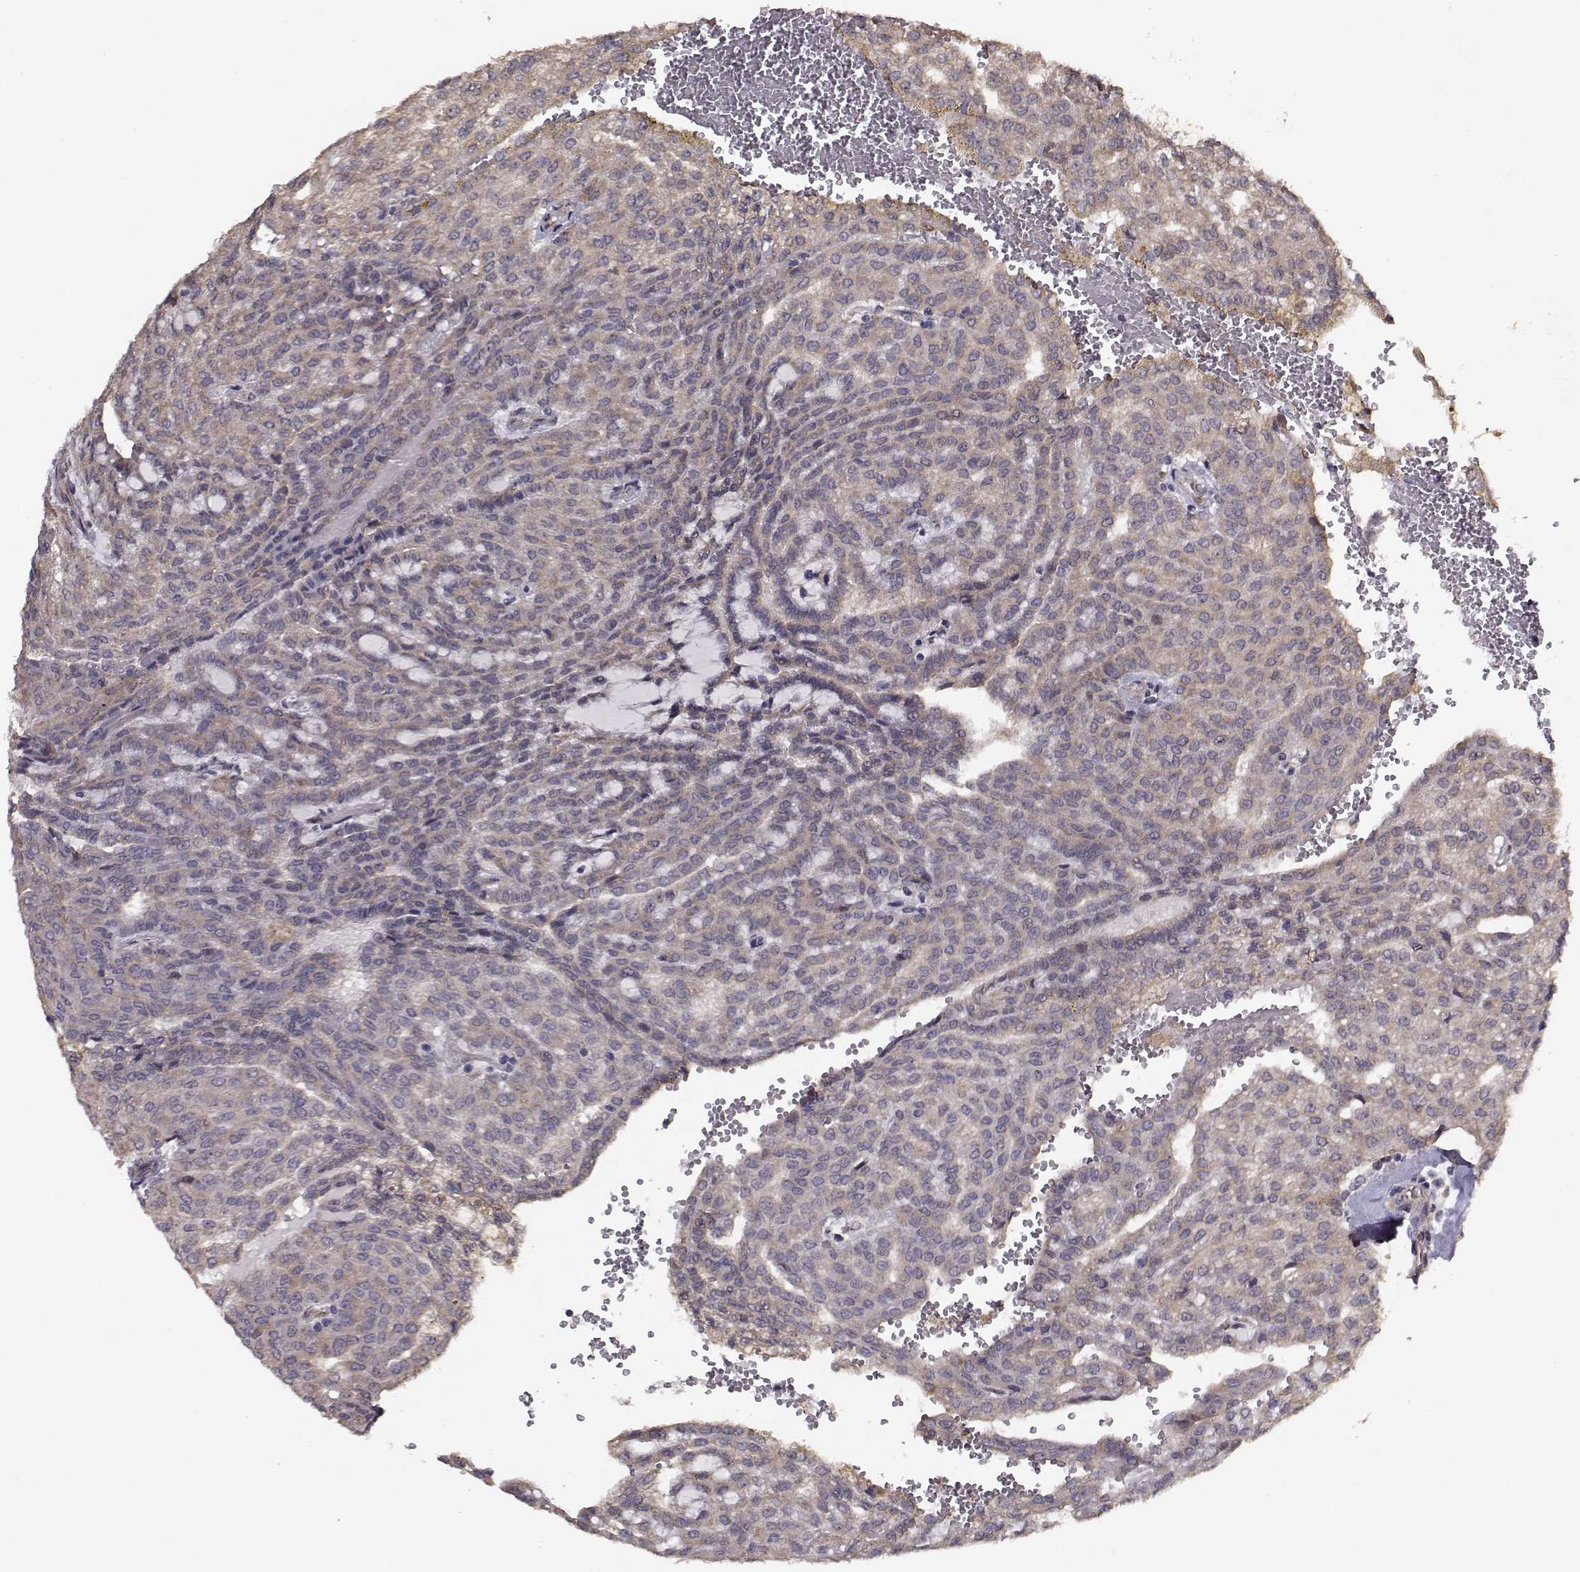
{"staining": {"intensity": "moderate", "quantity": "25%-75%", "location": "cytoplasmic/membranous"}, "tissue": "renal cancer", "cell_type": "Tumor cells", "image_type": "cancer", "snomed": [{"axis": "morphology", "description": "Adenocarcinoma, NOS"}, {"axis": "topography", "description": "Kidney"}], "caption": "An immunohistochemistry (IHC) photomicrograph of tumor tissue is shown. Protein staining in brown highlights moderate cytoplasmic/membranous positivity in renal adenocarcinoma within tumor cells.", "gene": "TRIP10", "patient": {"sex": "male", "age": 63}}